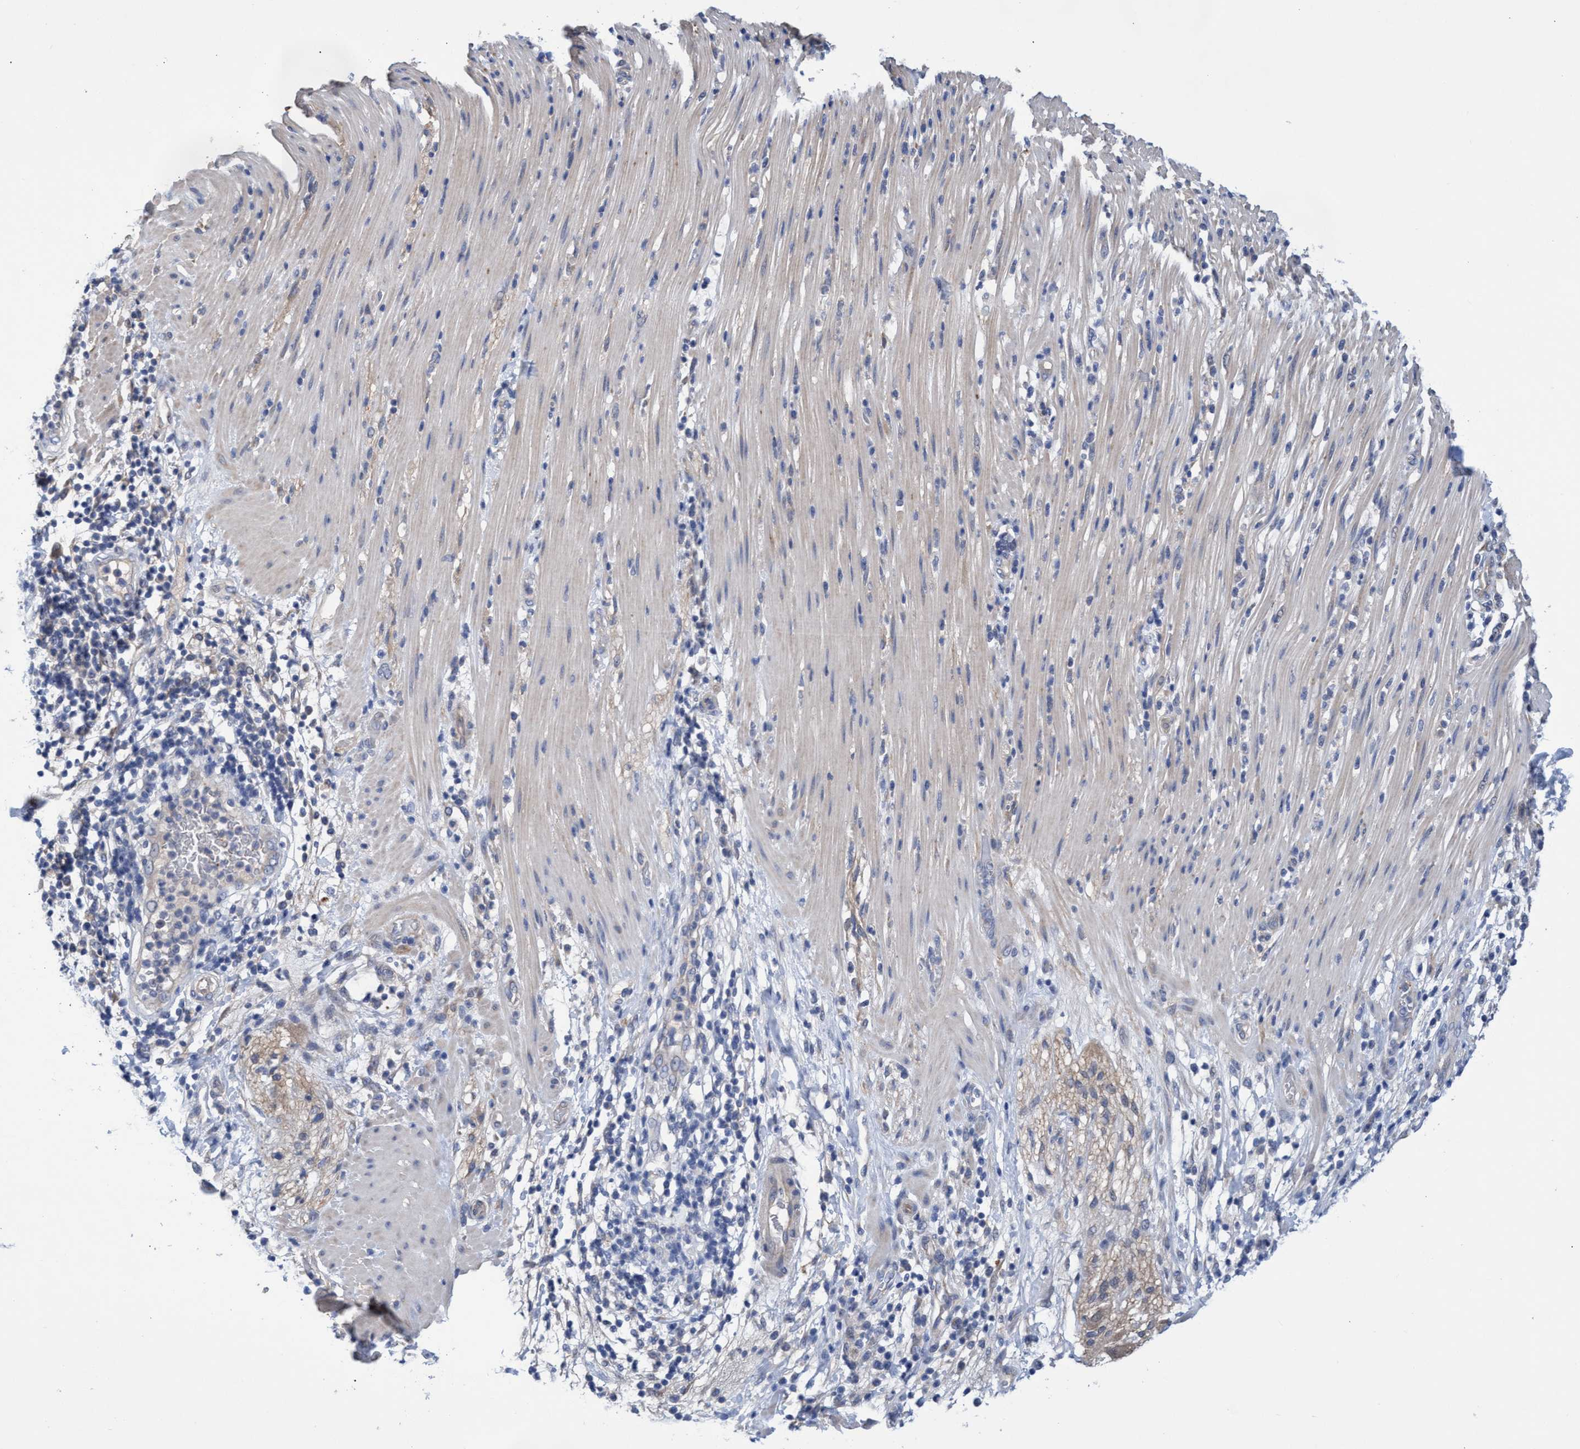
{"staining": {"intensity": "weak", "quantity": ">75%", "location": "cytoplasmic/membranous"}, "tissue": "pancreatic cancer", "cell_type": "Tumor cells", "image_type": "cancer", "snomed": [{"axis": "morphology", "description": "Adenocarcinoma, NOS"}, {"axis": "topography", "description": "Pancreas"}], "caption": "Protein staining of pancreatic cancer (adenocarcinoma) tissue demonstrates weak cytoplasmic/membranous staining in about >75% of tumor cells.", "gene": "SVEP1", "patient": {"sex": "female", "age": 71}}